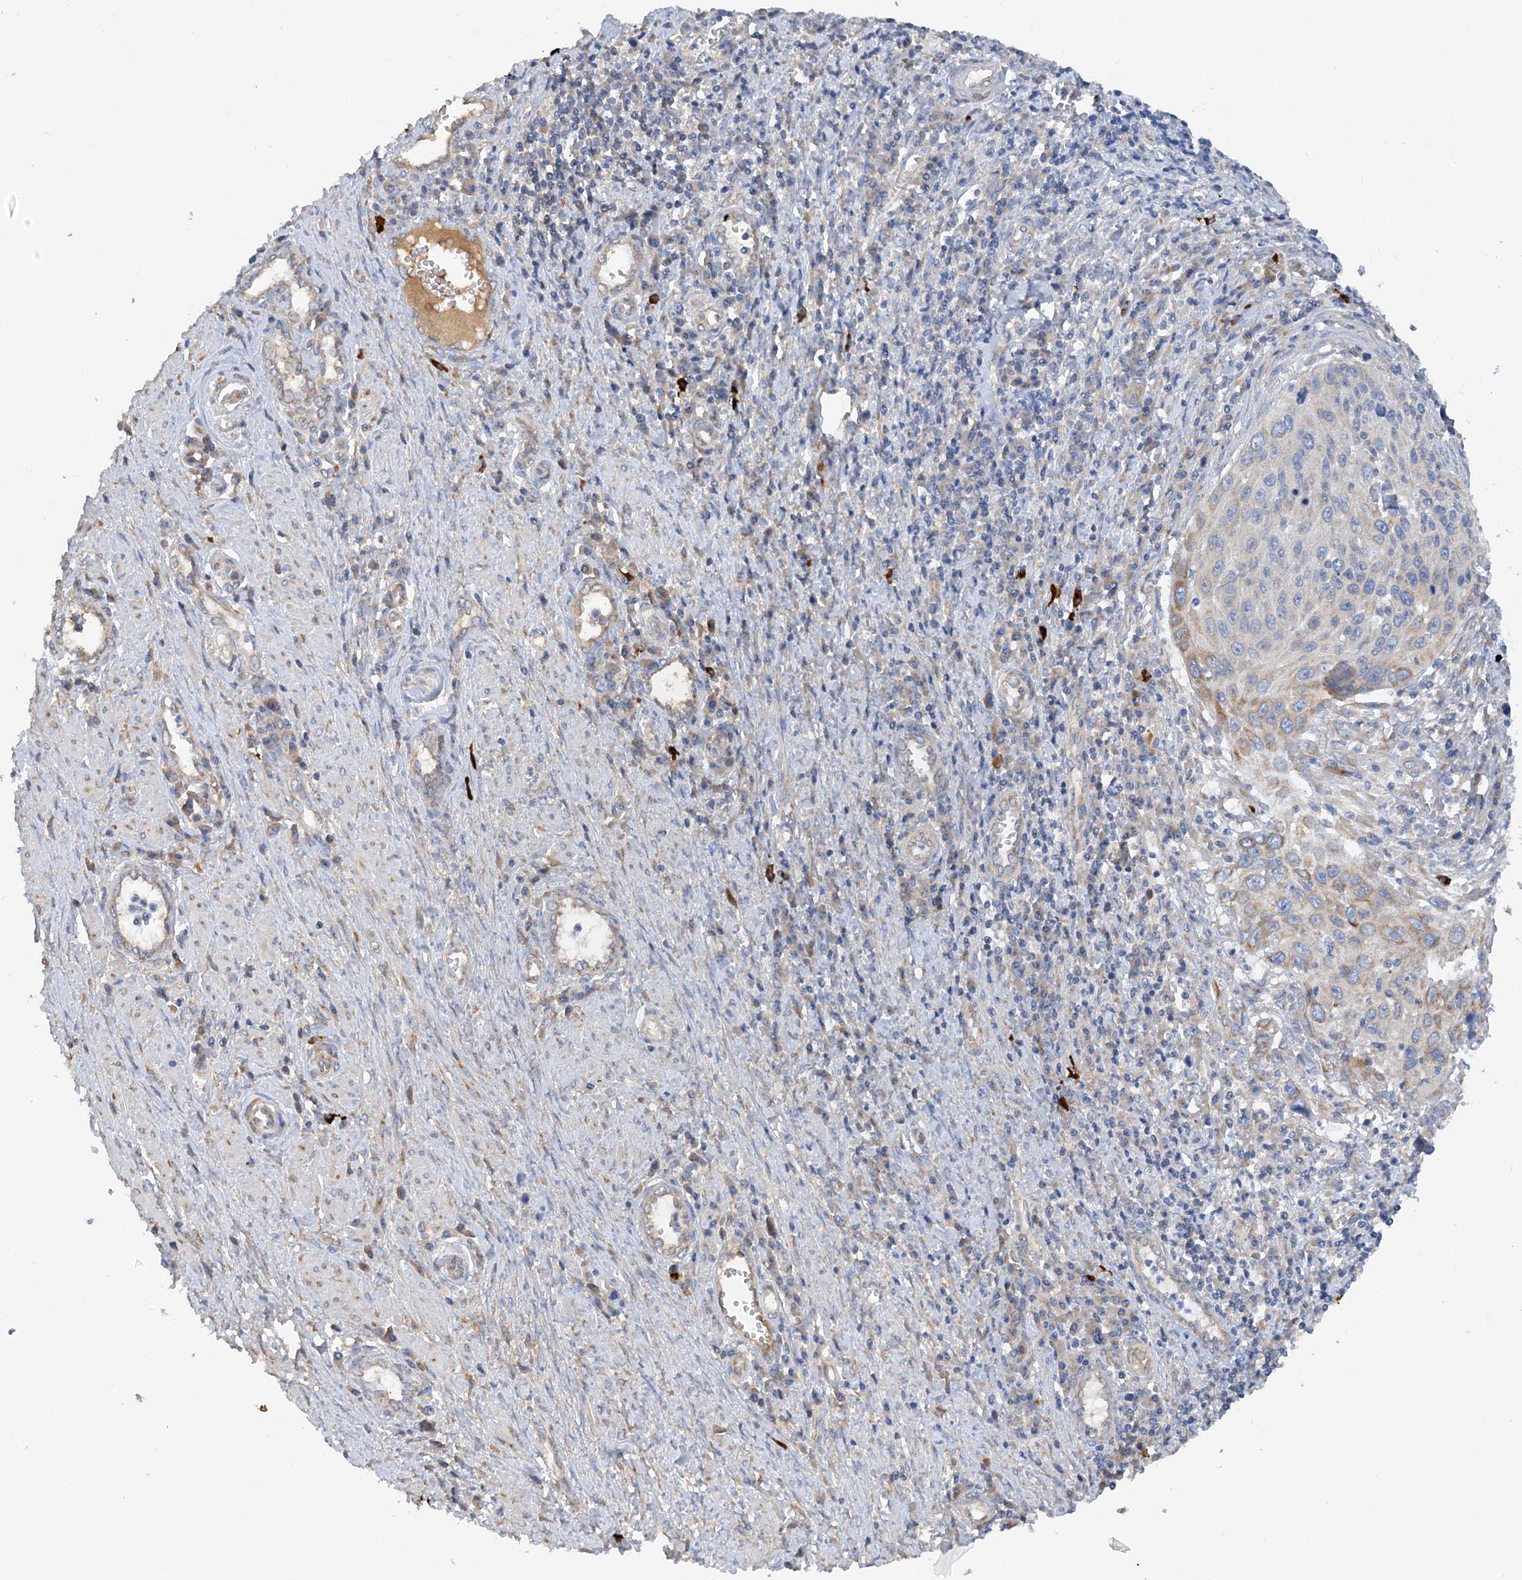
{"staining": {"intensity": "weak", "quantity": "<25%", "location": "cytoplasmic/membranous"}, "tissue": "cervical cancer", "cell_type": "Tumor cells", "image_type": "cancer", "snomed": [{"axis": "morphology", "description": "Squamous cell carcinoma, NOS"}, {"axis": "topography", "description": "Cervix"}], "caption": "Immunohistochemistry image of neoplastic tissue: cervical squamous cell carcinoma stained with DAB (3,3'-diaminobenzidine) shows no significant protein positivity in tumor cells.", "gene": "SLC5A11", "patient": {"sex": "female", "age": 32}}